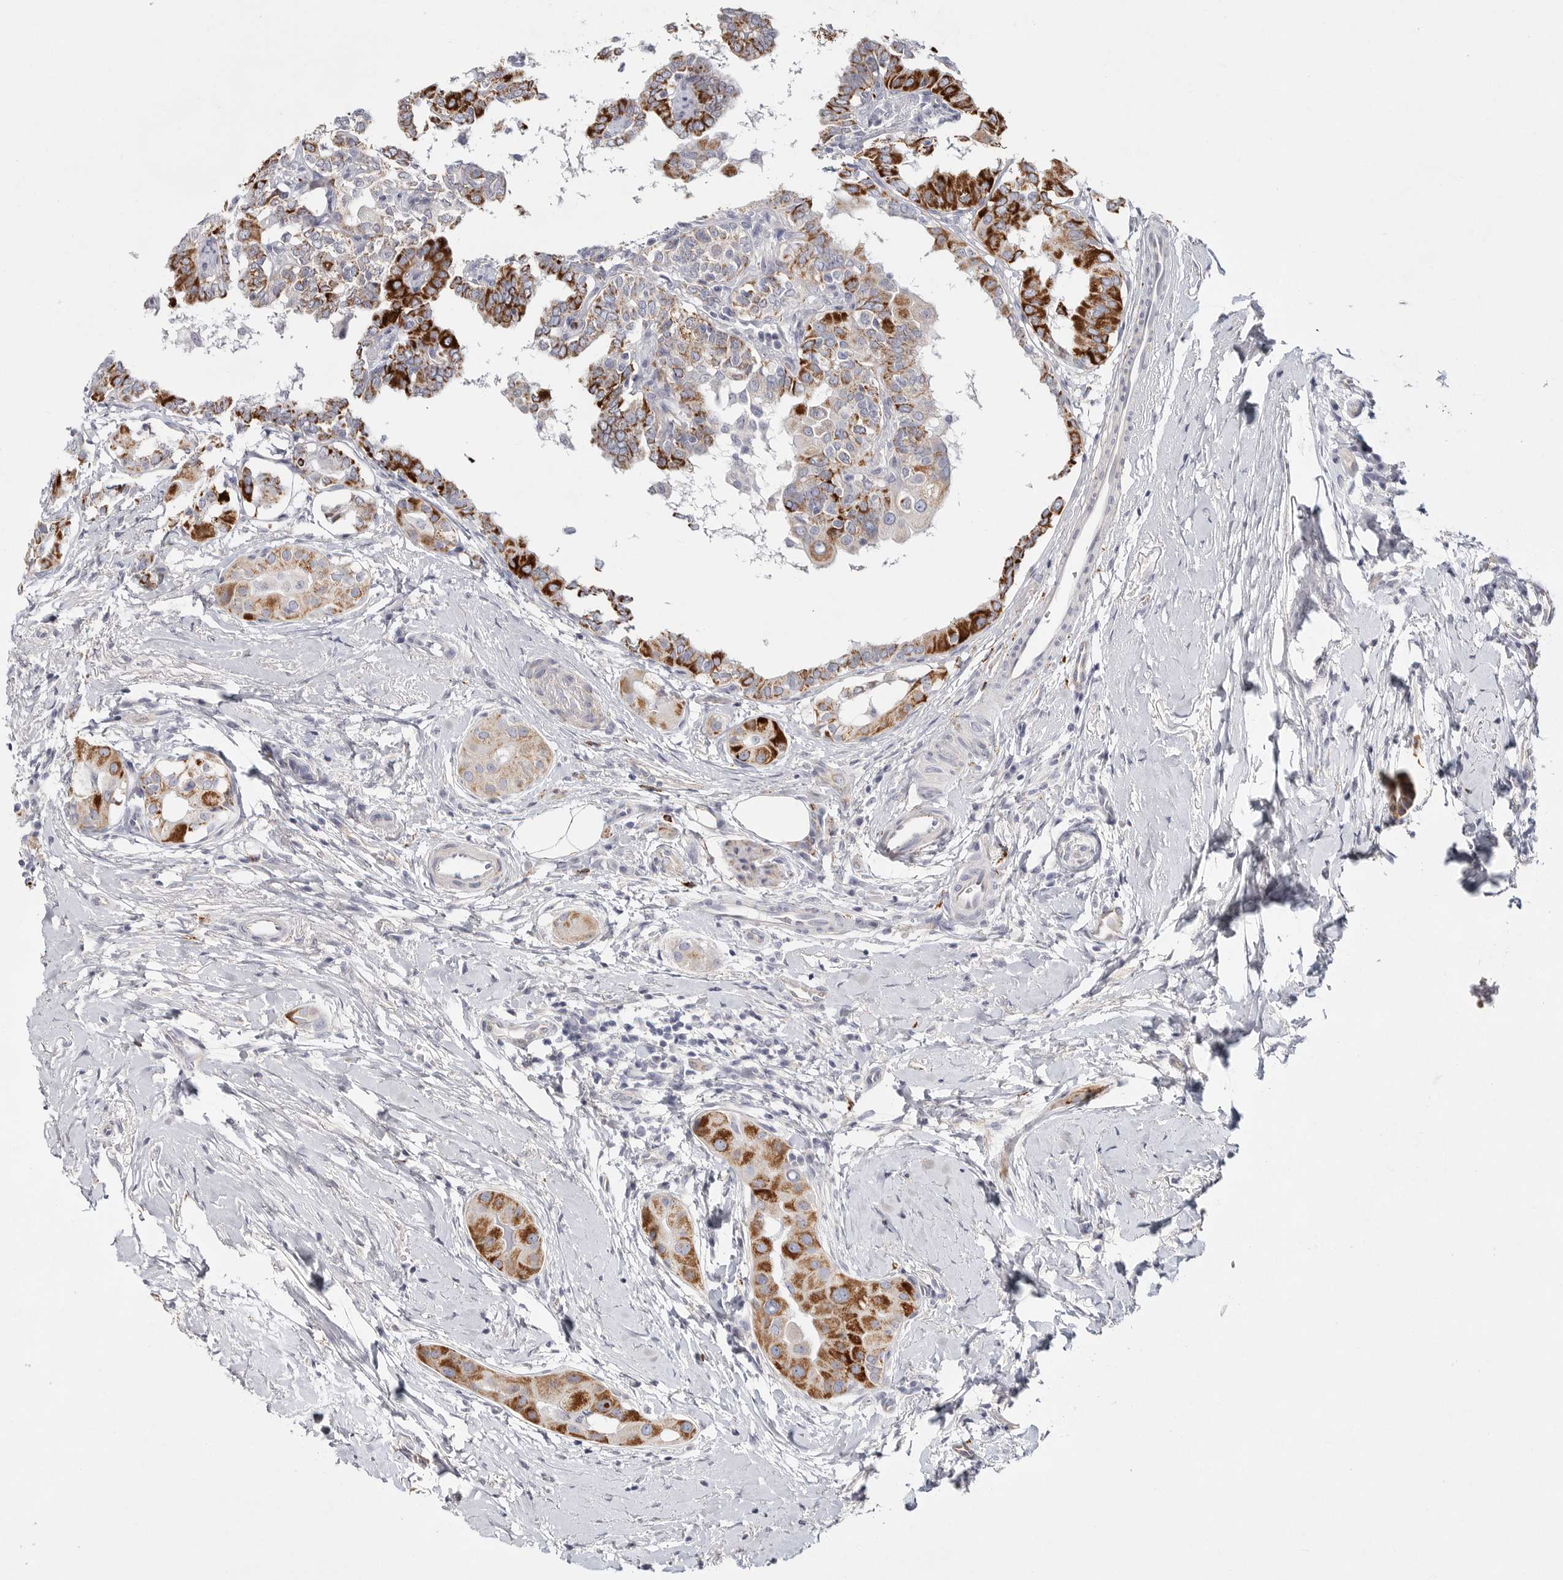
{"staining": {"intensity": "strong", "quantity": ">75%", "location": "cytoplasmic/membranous"}, "tissue": "thyroid cancer", "cell_type": "Tumor cells", "image_type": "cancer", "snomed": [{"axis": "morphology", "description": "Papillary adenocarcinoma, NOS"}, {"axis": "topography", "description": "Thyroid gland"}], "caption": "Immunohistochemistry (IHC) photomicrograph of thyroid papillary adenocarcinoma stained for a protein (brown), which reveals high levels of strong cytoplasmic/membranous staining in approximately >75% of tumor cells.", "gene": "ELP3", "patient": {"sex": "male", "age": 33}}